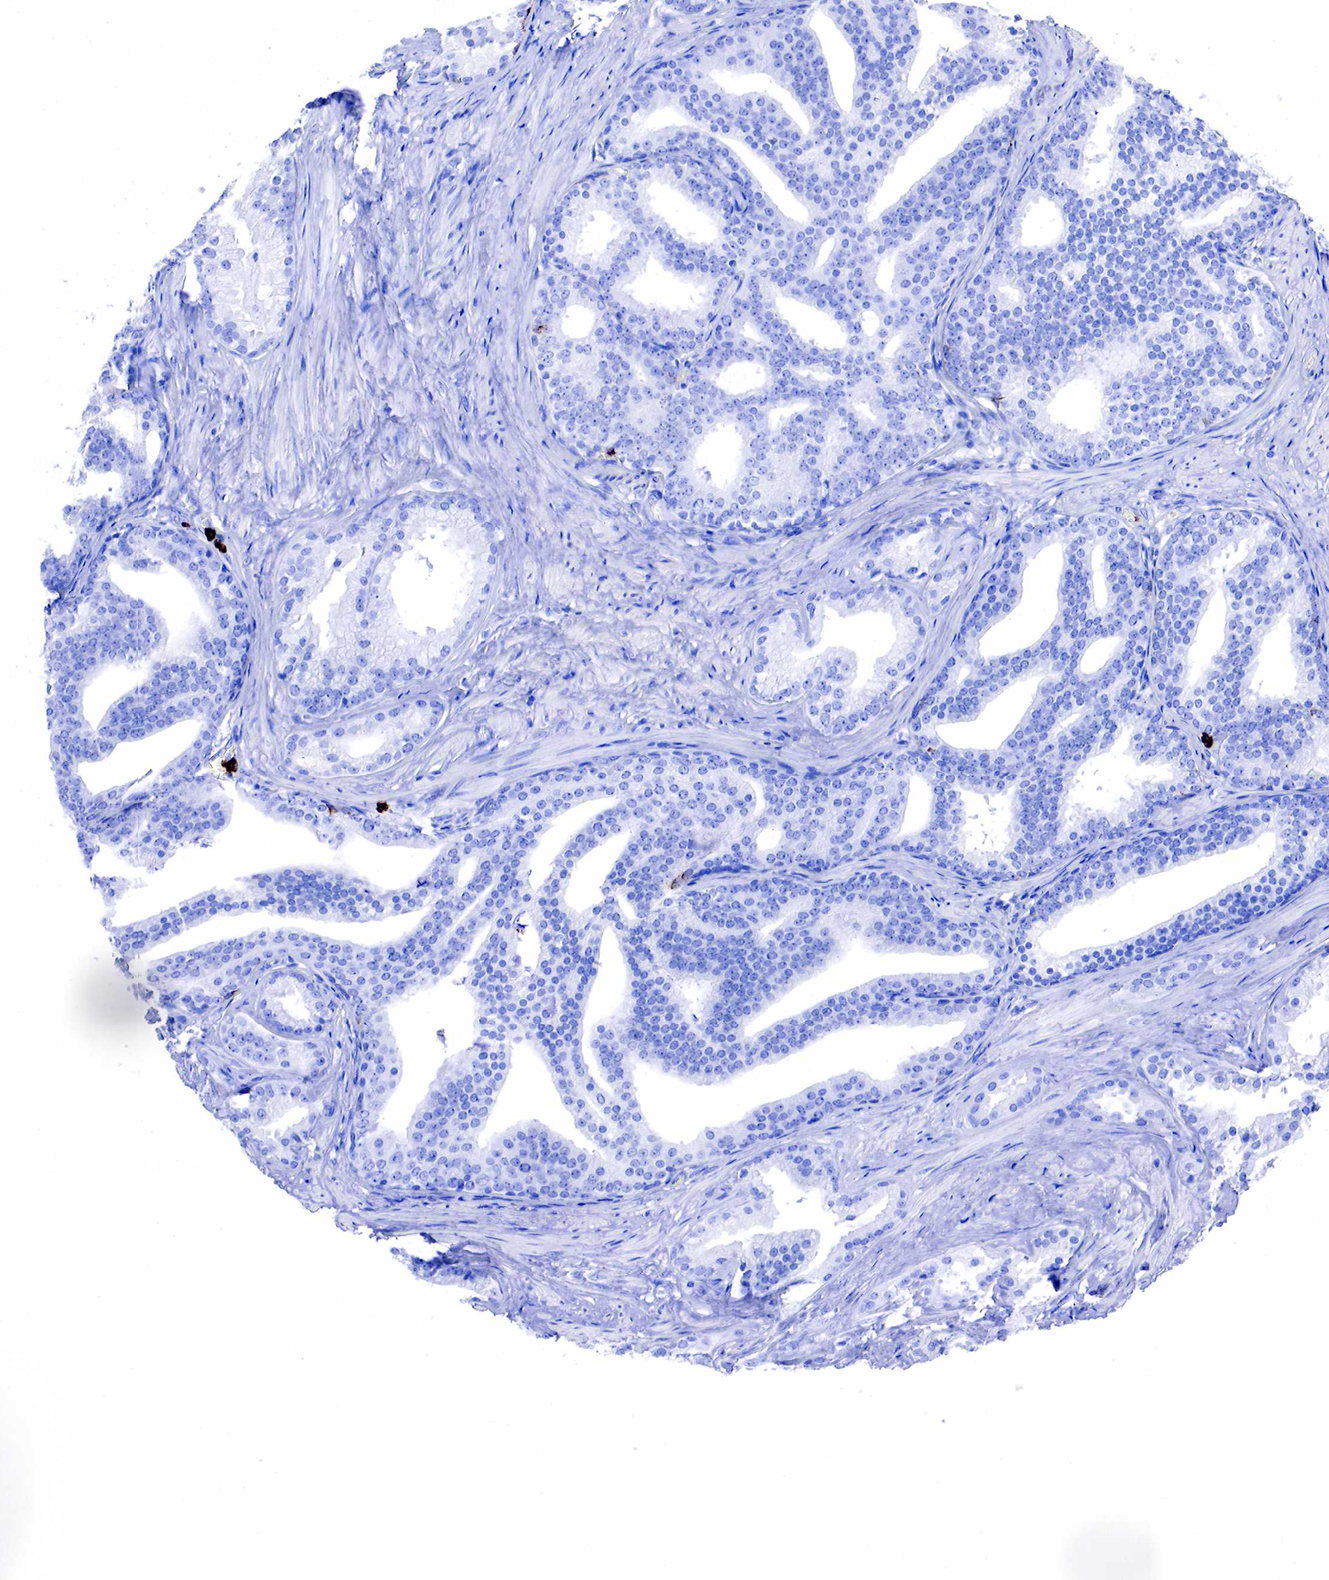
{"staining": {"intensity": "negative", "quantity": "none", "location": "none"}, "tissue": "prostate cancer", "cell_type": "Tumor cells", "image_type": "cancer", "snomed": [{"axis": "morphology", "description": "Adenocarcinoma, Low grade"}, {"axis": "topography", "description": "Prostate"}], "caption": "This is an IHC photomicrograph of prostate cancer. There is no staining in tumor cells.", "gene": "FUT4", "patient": {"sex": "male", "age": 71}}